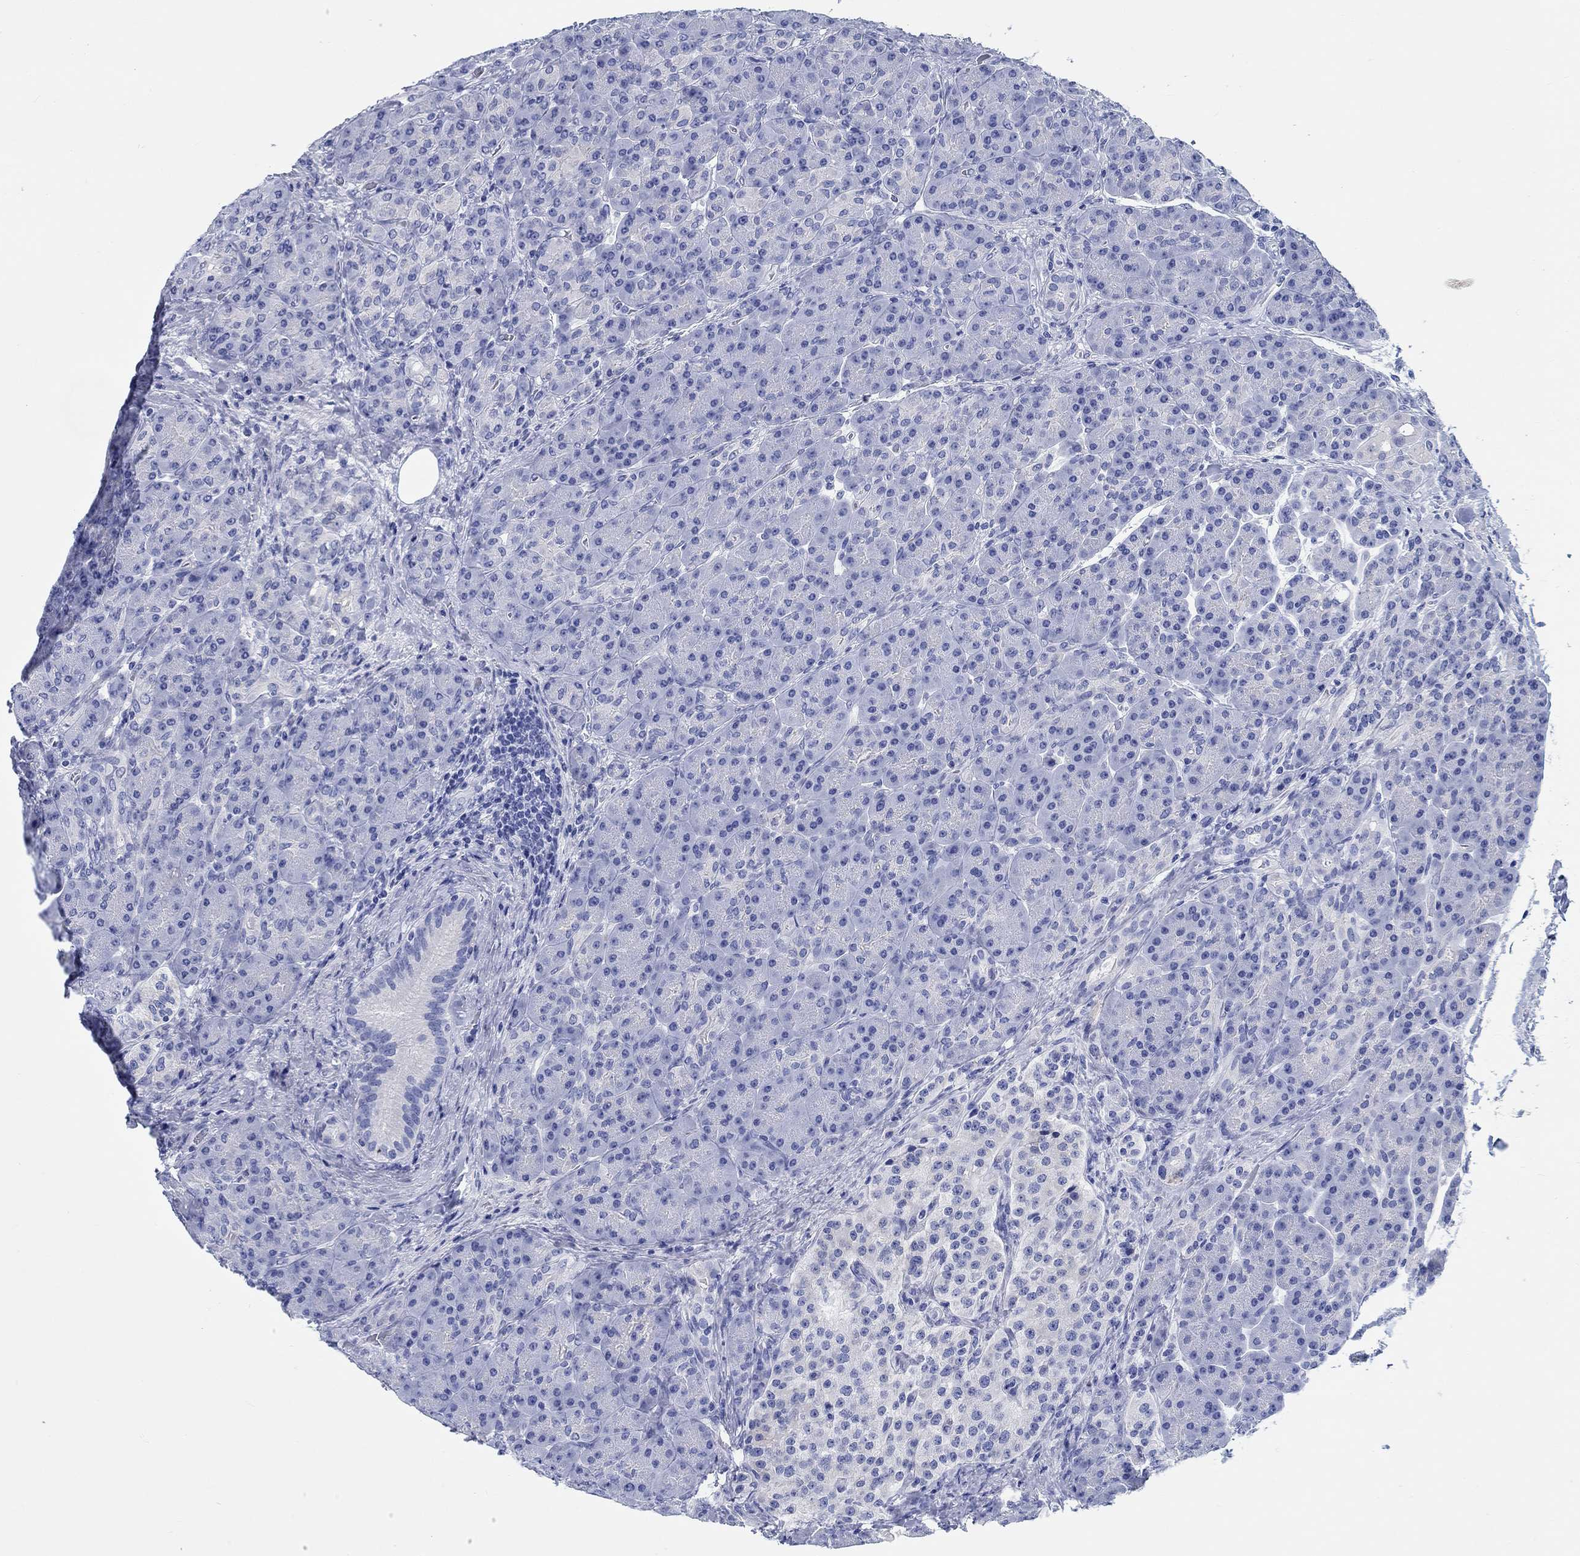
{"staining": {"intensity": "negative", "quantity": "none", "location": "none"}, "tissue": "pancreas", "cell_type": "Exocrine glandular cells", "image_type": "normal", "snomed": [{"axis": "morphology", "description": "Normal tissue, NOS"}, {"axis": "topography", "description": "Pancreas"}], "caption": "DAB (3,3'-diaminobenzidine) immunohistochemical staining of unremarkable human pancreas displays no significant staining in exocrine glandular cells.", "gene": "RD3L", "patient": {"sex": "male", "age": 70}}